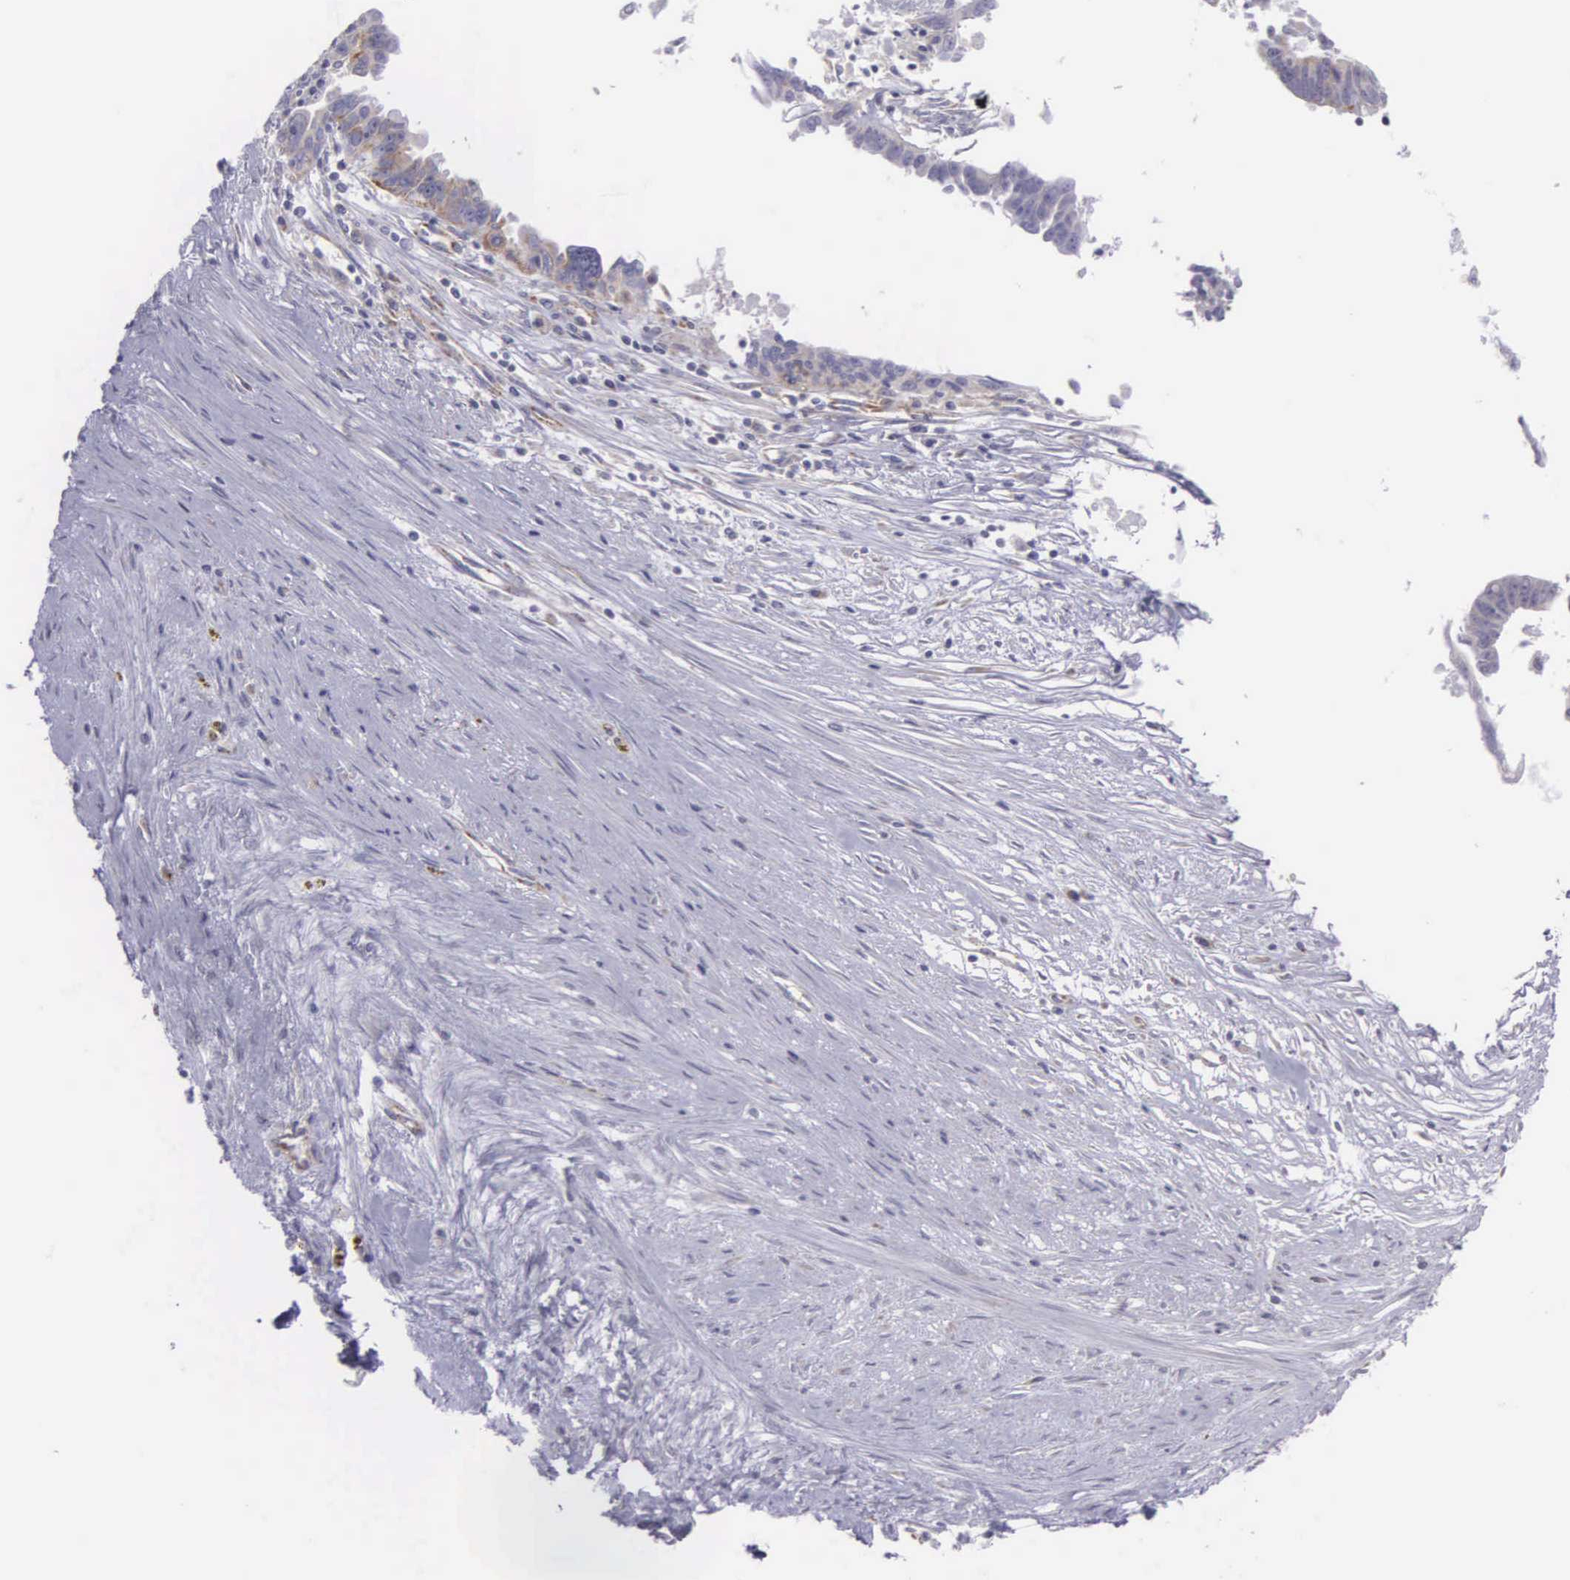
{"staining": {"intensity": "weak", "quantity": "25%-75%", "location": "cytoplasmic/membranous"}, "tissue": "ovarian cancer", "cell_type": "Tumor cells", "image_type": "cancer", "snomed": [{"axis": "morphology", "description": "Carcinoma, endometroid"}, {"axis": "morphology", "description": "Cystadenocarcinoma, serous, NOS"}, {"axis": "topography", "description": "Ovary"}], "caption": "Immunohistochemical staining of ovarian cancer exhibits low levels of weak cytoplasmic/membranous protein expression in about 25%-75% of tumor cells.", "gene": "SYNJ2BP", "patient": {"sex": "female", "age": 45}}